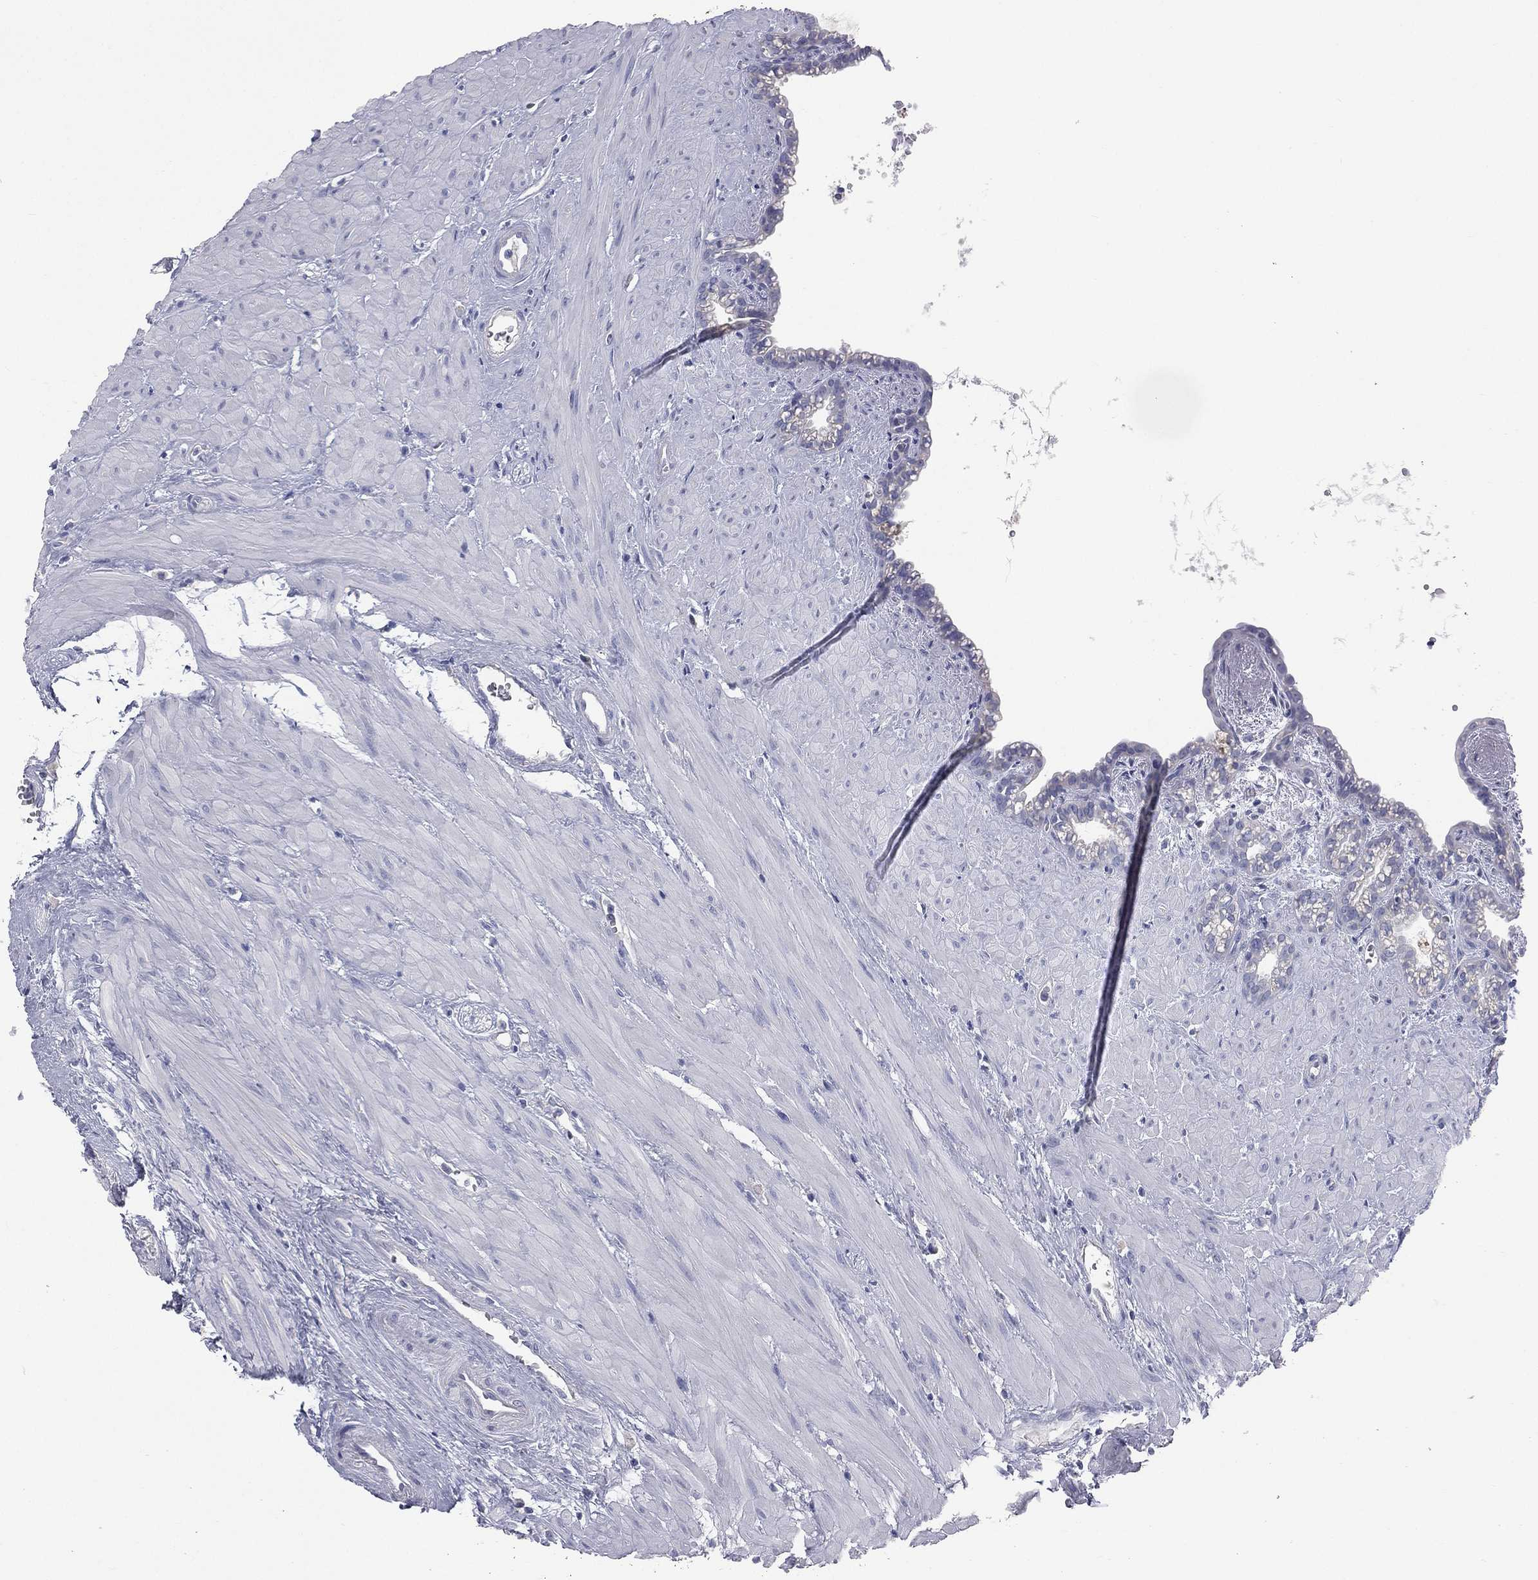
{"staining": {"intensity": "weak", "quantity": "<25%", "location": "cytoplasmic/membranous"}, "tissue": "seminal vesicle", "cell_type": "Glandular cells", "image_type": "normal", "snomed": [{"axis": "morphology", "description": "Normal tissue, NOS"}, {"axis": "morphology", "description": "Urothelial carcinoma, NOS"}, {"axis": "topography", "description": "Urinary bladder"}, {"axis": "topography", "description": "Seminal veicle"}], "caption": "This is an immunohistochemistry image of normal human seminal vesicle. There is no expression in glandular cells.", "gene": "STK31", "patient": {"sex": "male", "age": 76}}